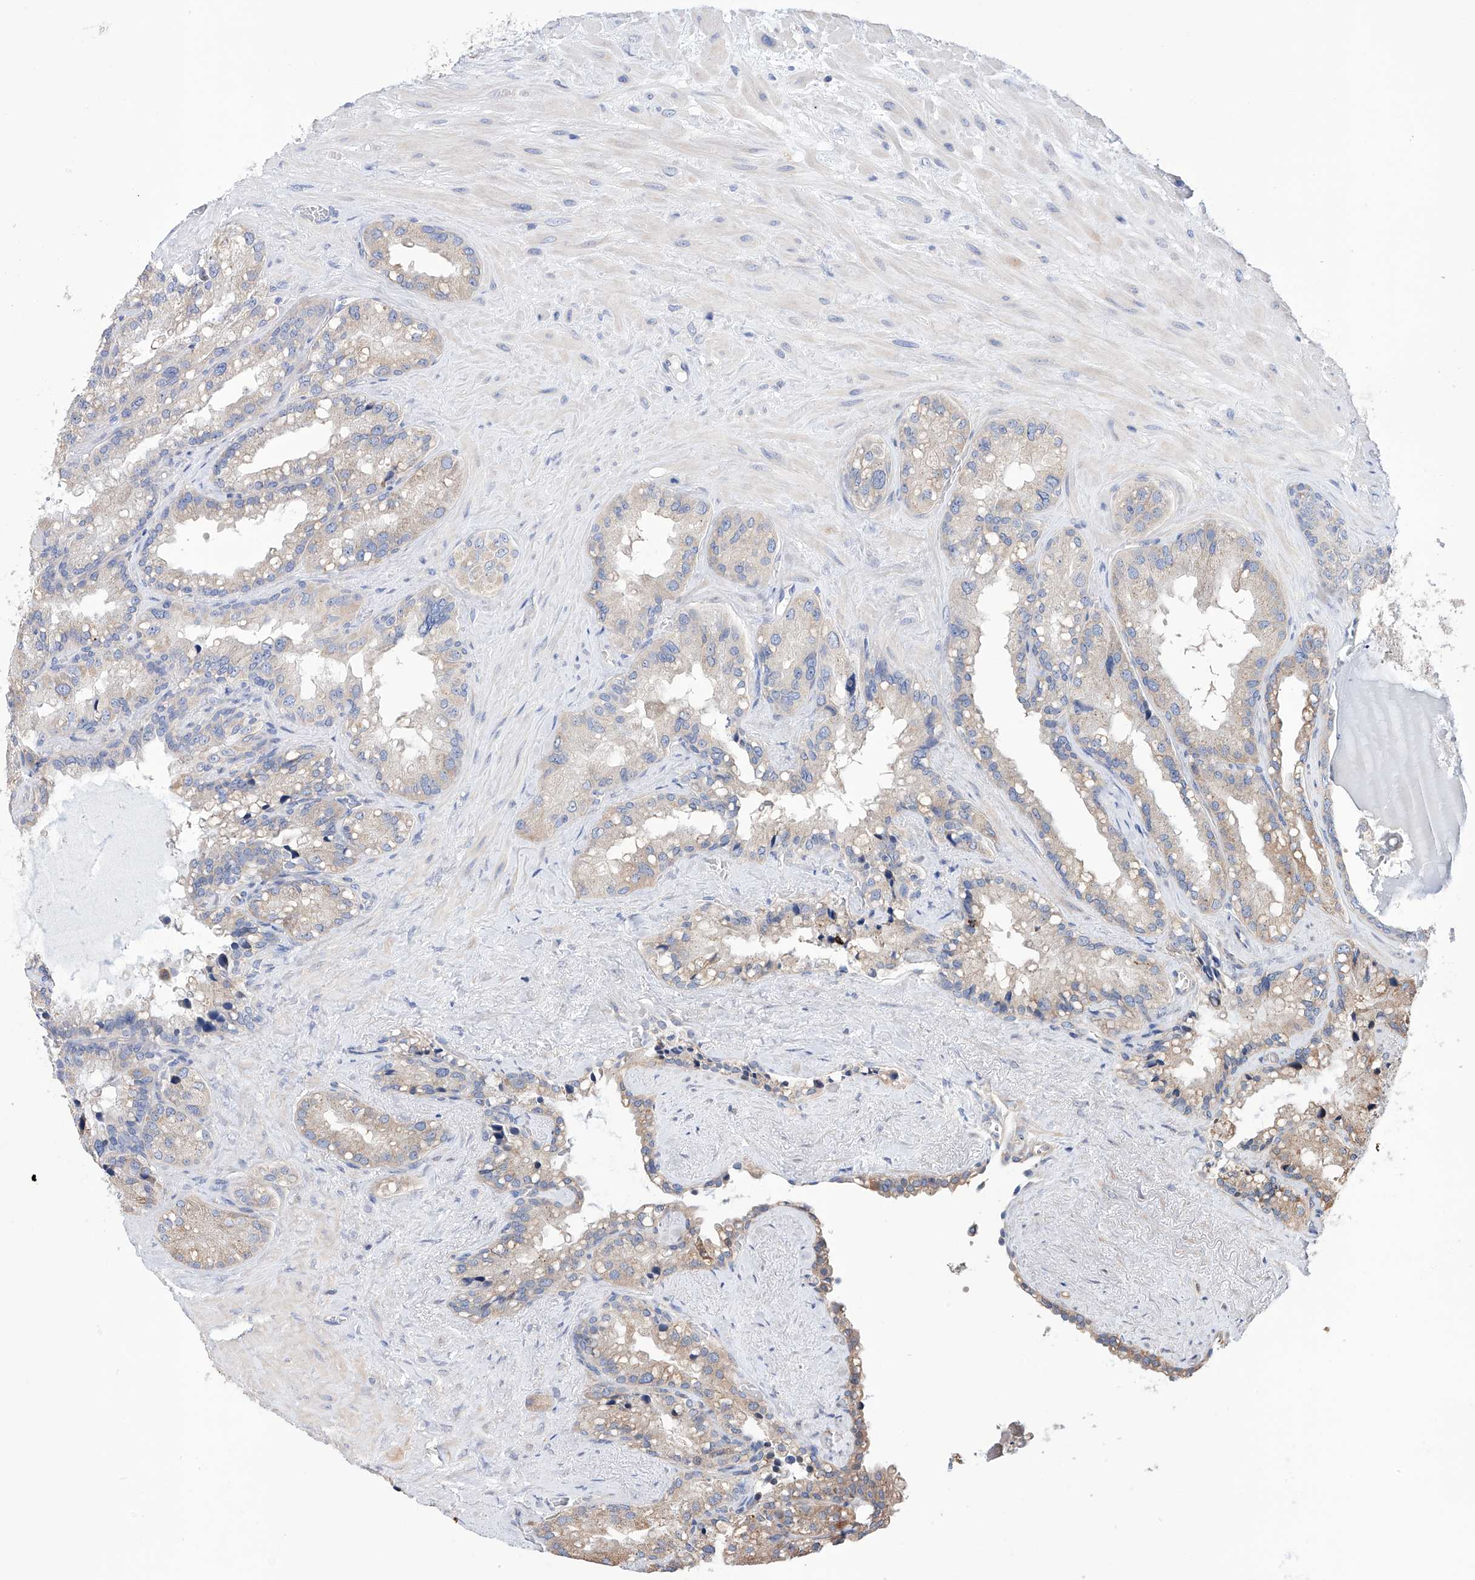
{"staining": {"intensity": "weak", "quantity": "<25%", "location": "cytoplasmic/membranous"}, "tissue": "seminal vesicle", "cell_type": "Glandular cells", "image_type": "normal", "snomed": [{"axis": "morphology", "description": "Normal tissue, NOS"}, {"axis": "topography", "description": "Prostate"}, {"axis": "topography", "description": "Seminal veicle"}], "caption": "Immunohistochemistry (IHC) photomicrograph of unremarkable human seminal vesicle stained for a protein (brown), which reveals no staining in glandular cells. The staining is performed using DAB brown chromogen with nuclei counter-stained in using hematoxylin.", "gene": "AFG1L", "patient": {"sex": "male", "age": 68}}